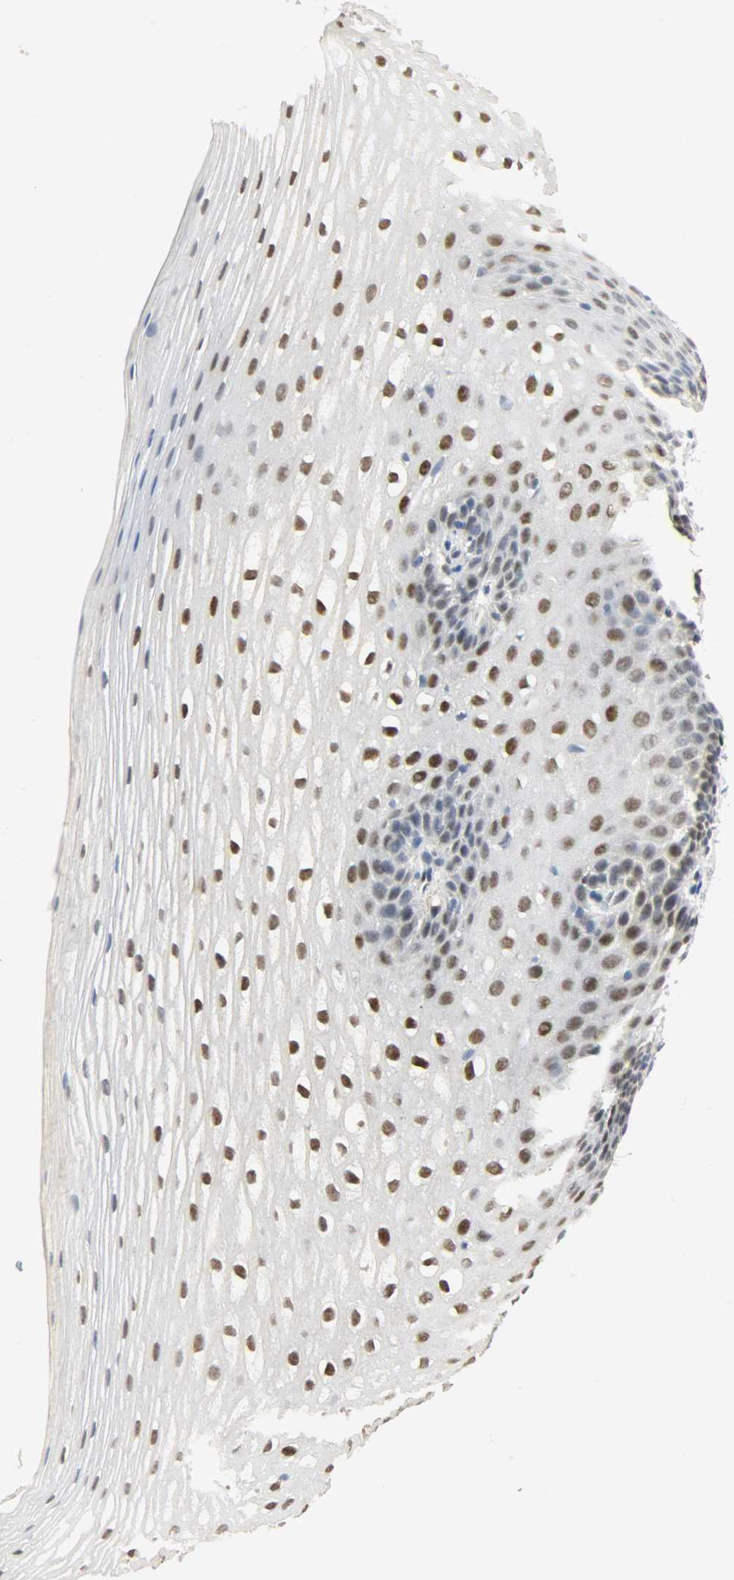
{"staining": {"intensity": "strong", "quantity": ">75%", "location": "nuclear"}, "tissue": "esophagus", "cell_type": "Squamous epithelial cells", "image_type": "normal", "snomed": [{"axis": "morphology", "description": "Normal tissue, NOS"}, {"axis": "topography", "description": "Esophagus"}], "caption": "Immunohistochemical staining of normal esophagus reveals strong nuclear protein staining in approximately >75% of squamous epithelial cells. The protein is stained brown, and the nuclei are stained in blue (DAB (3,3'-diaminobenzidine) IHC with brightfield microscopy, high magnification).", "gene": "NPEPL1", "patient": {"sex": "female", "age": 70}}